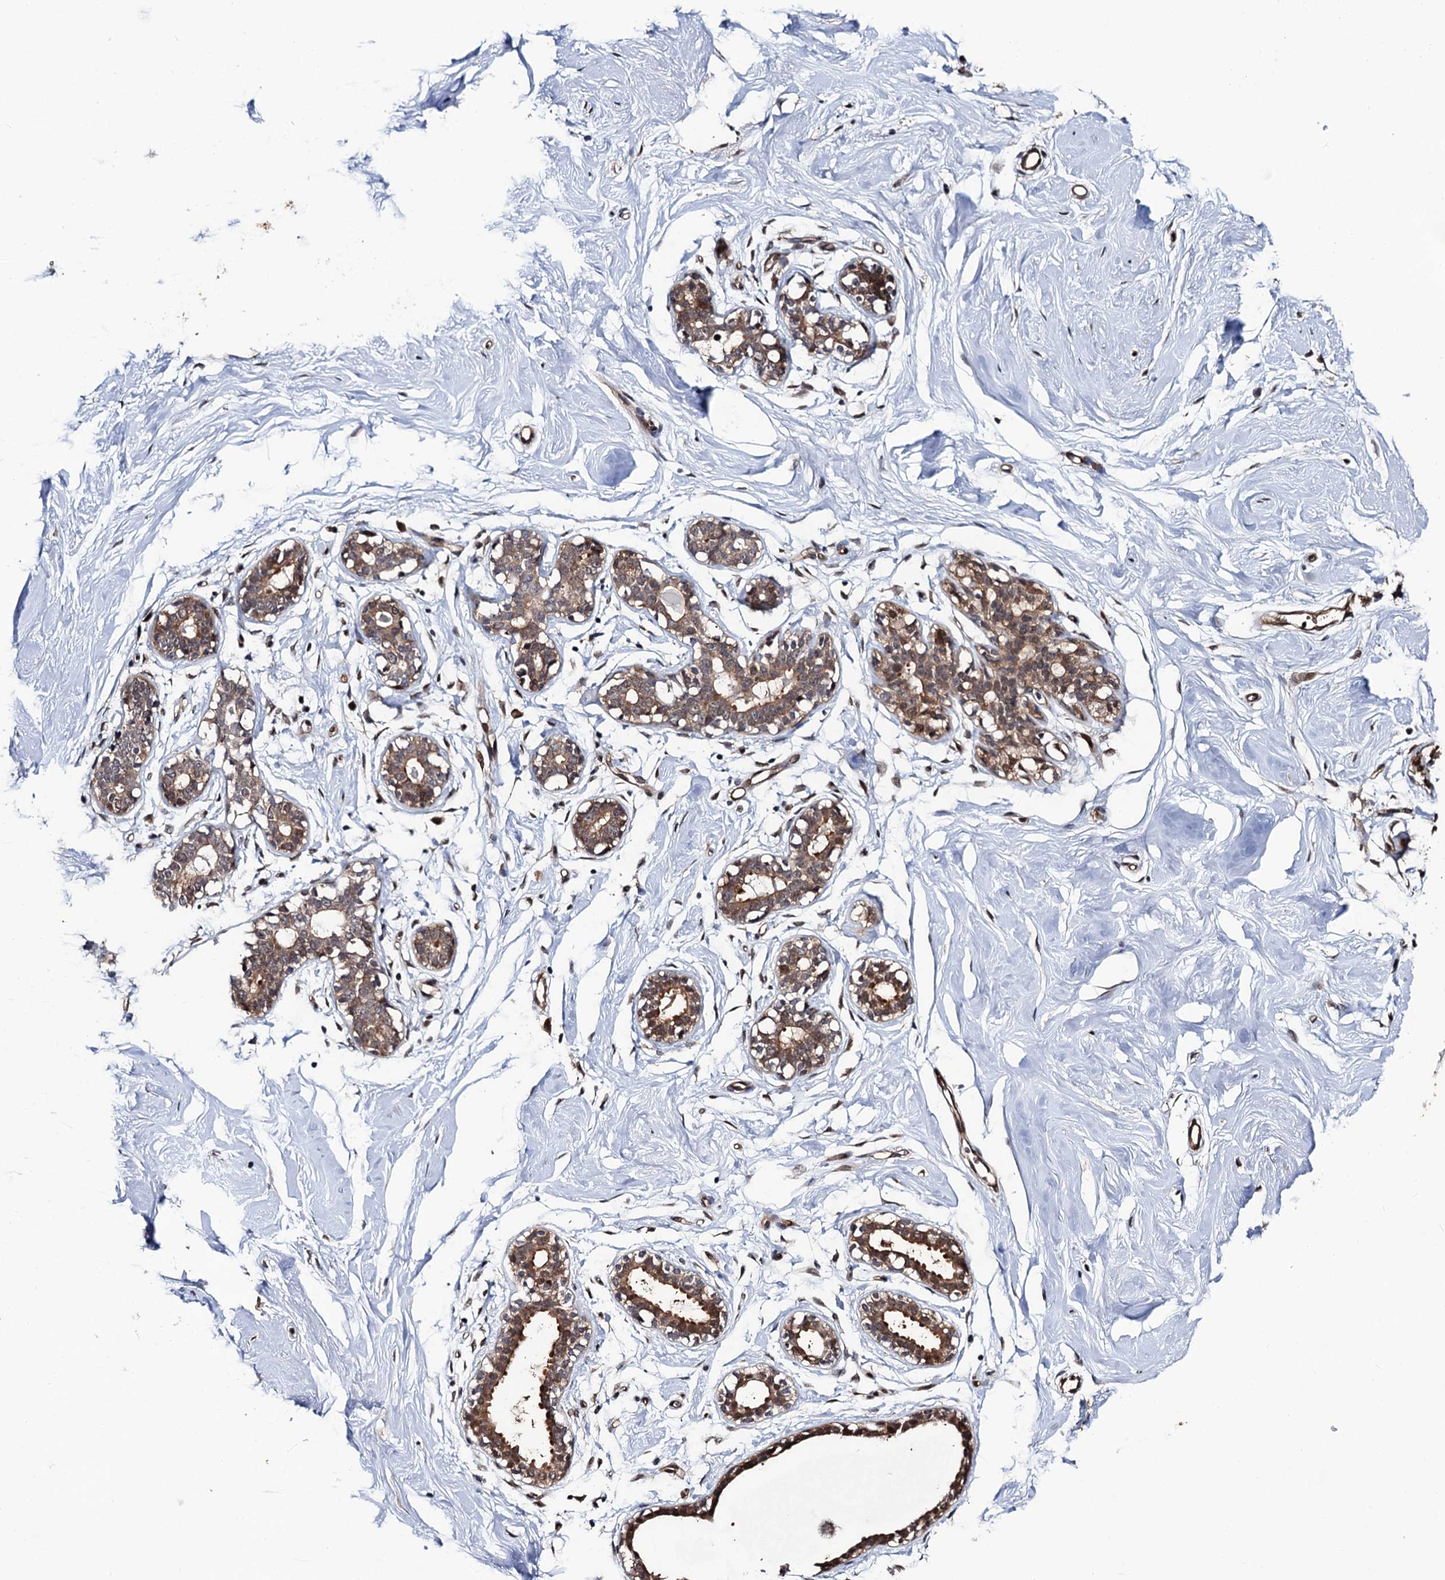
{"staining": {"intensity": "moderate", "quantity": ">75%", "location": "cytoplasmic/membranous,nuclear"}, "tissue": "breast", "cell_type": "Adipocytes", "image_type": "normal", "snomed": [{"axis": "morphology", "description": "Normal tissue, NOS"}, {"axis": "morphology", "description": "Adenoma, NOS"}, {"axis": "topography", "description": "Breast"}], "caption": "High-power microscopy captured an immunohistochemistry (IHC) image of benign breast, revealing moderate cytoplasmic/membranous,nuclear positivity in approximately >75% of adipocytes.", "gene": "CDC23", "patient": {"sex": "female", "age": 23}}